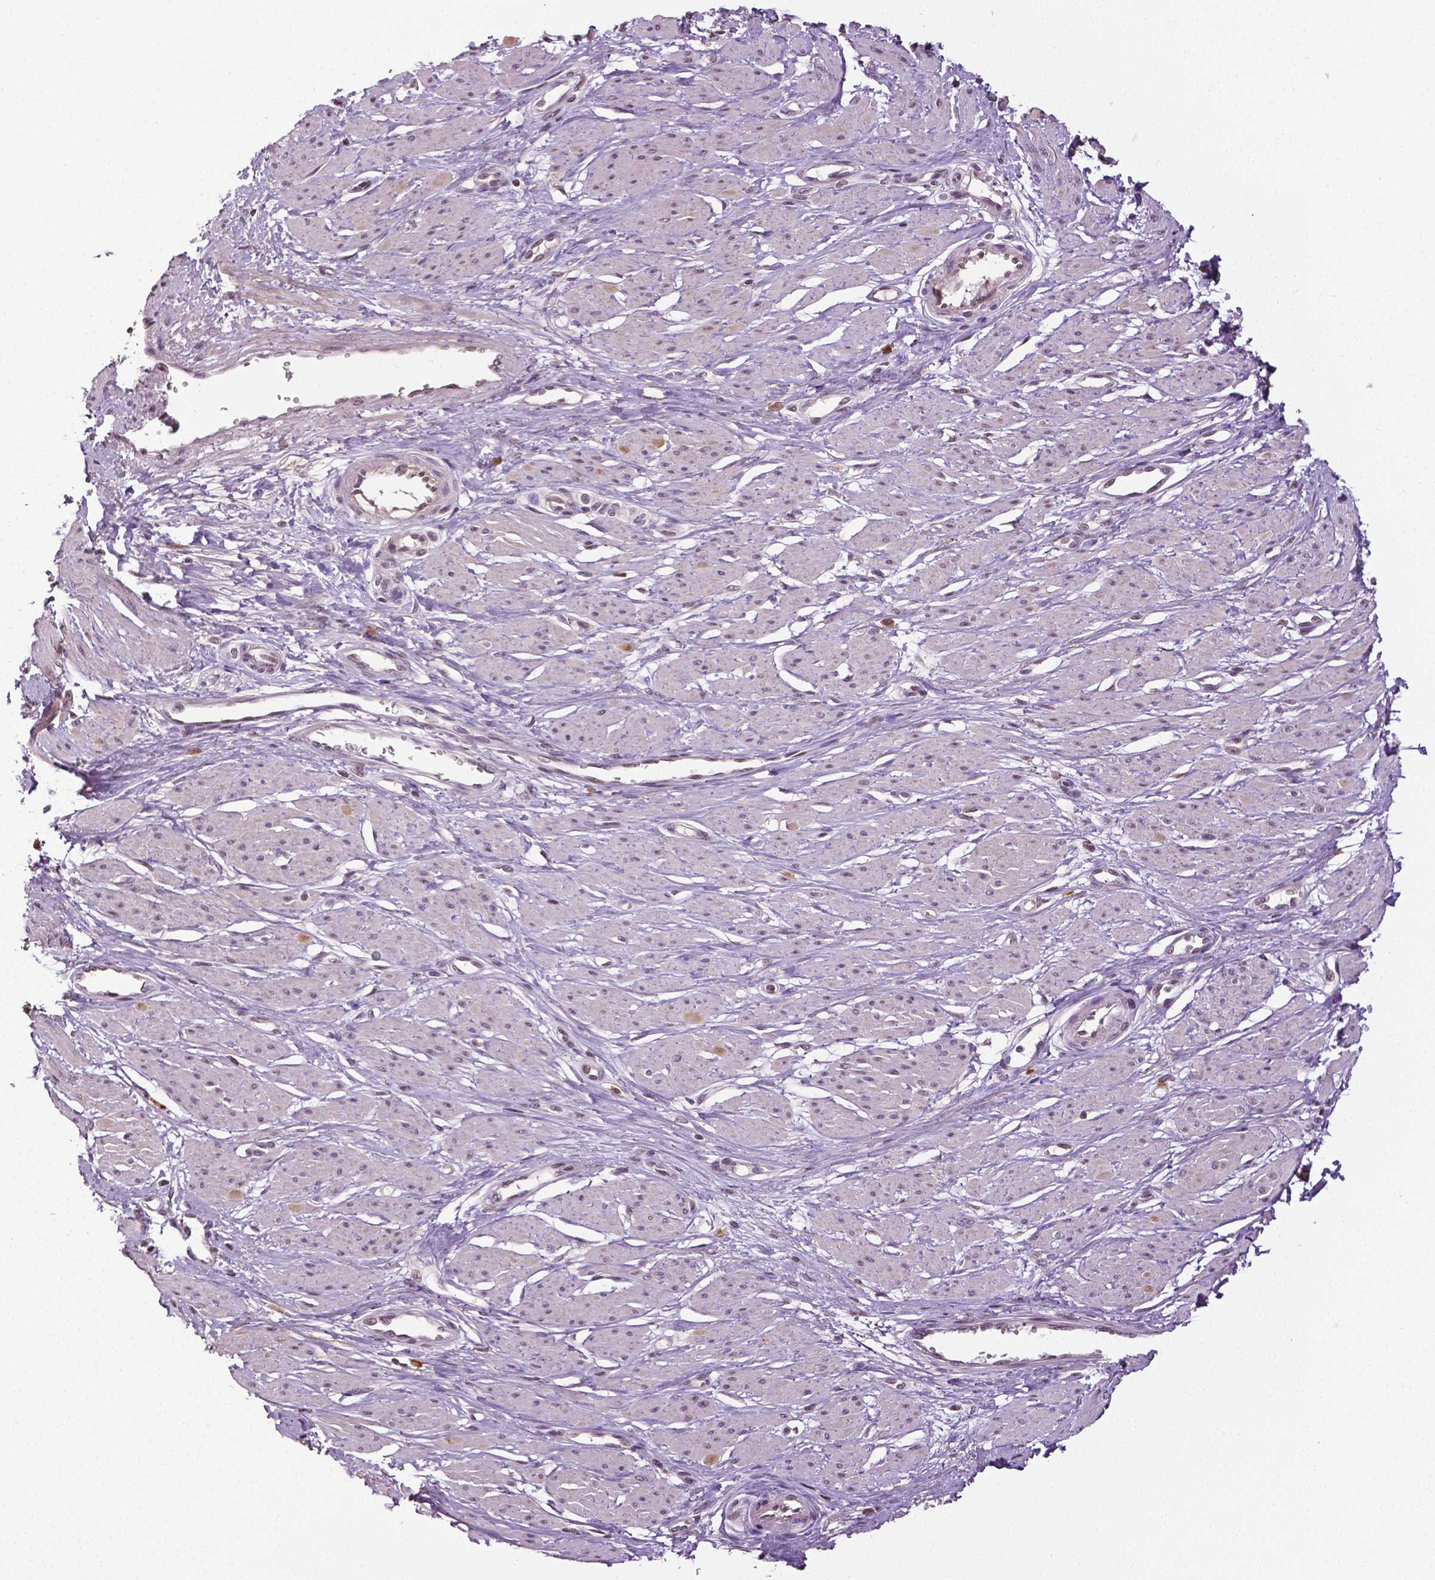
{"staining": {"intensity": "moderate", "quantity": "25%-75%", "location": "nuclear"}, "tissue": "smooth muscle", "cell_type": "Smooth muscle cells", "image_type": "normal", "snomed": [{"axis": "morphology", "description": "Normal tissue, NOS"}, {"axis": "topography", "description": "Smooth muscle"}, {"axis": "topography", "description": "Uterus"}], "caption": "About 25%-75% of smooth muscle cells in unremarkable smooth muscle exhibit moderate nuclear protein expression as visualized by brown immunohistochemical staining.", "gene": "DLX5", "patient": {"sex": "female", "age": 39}}